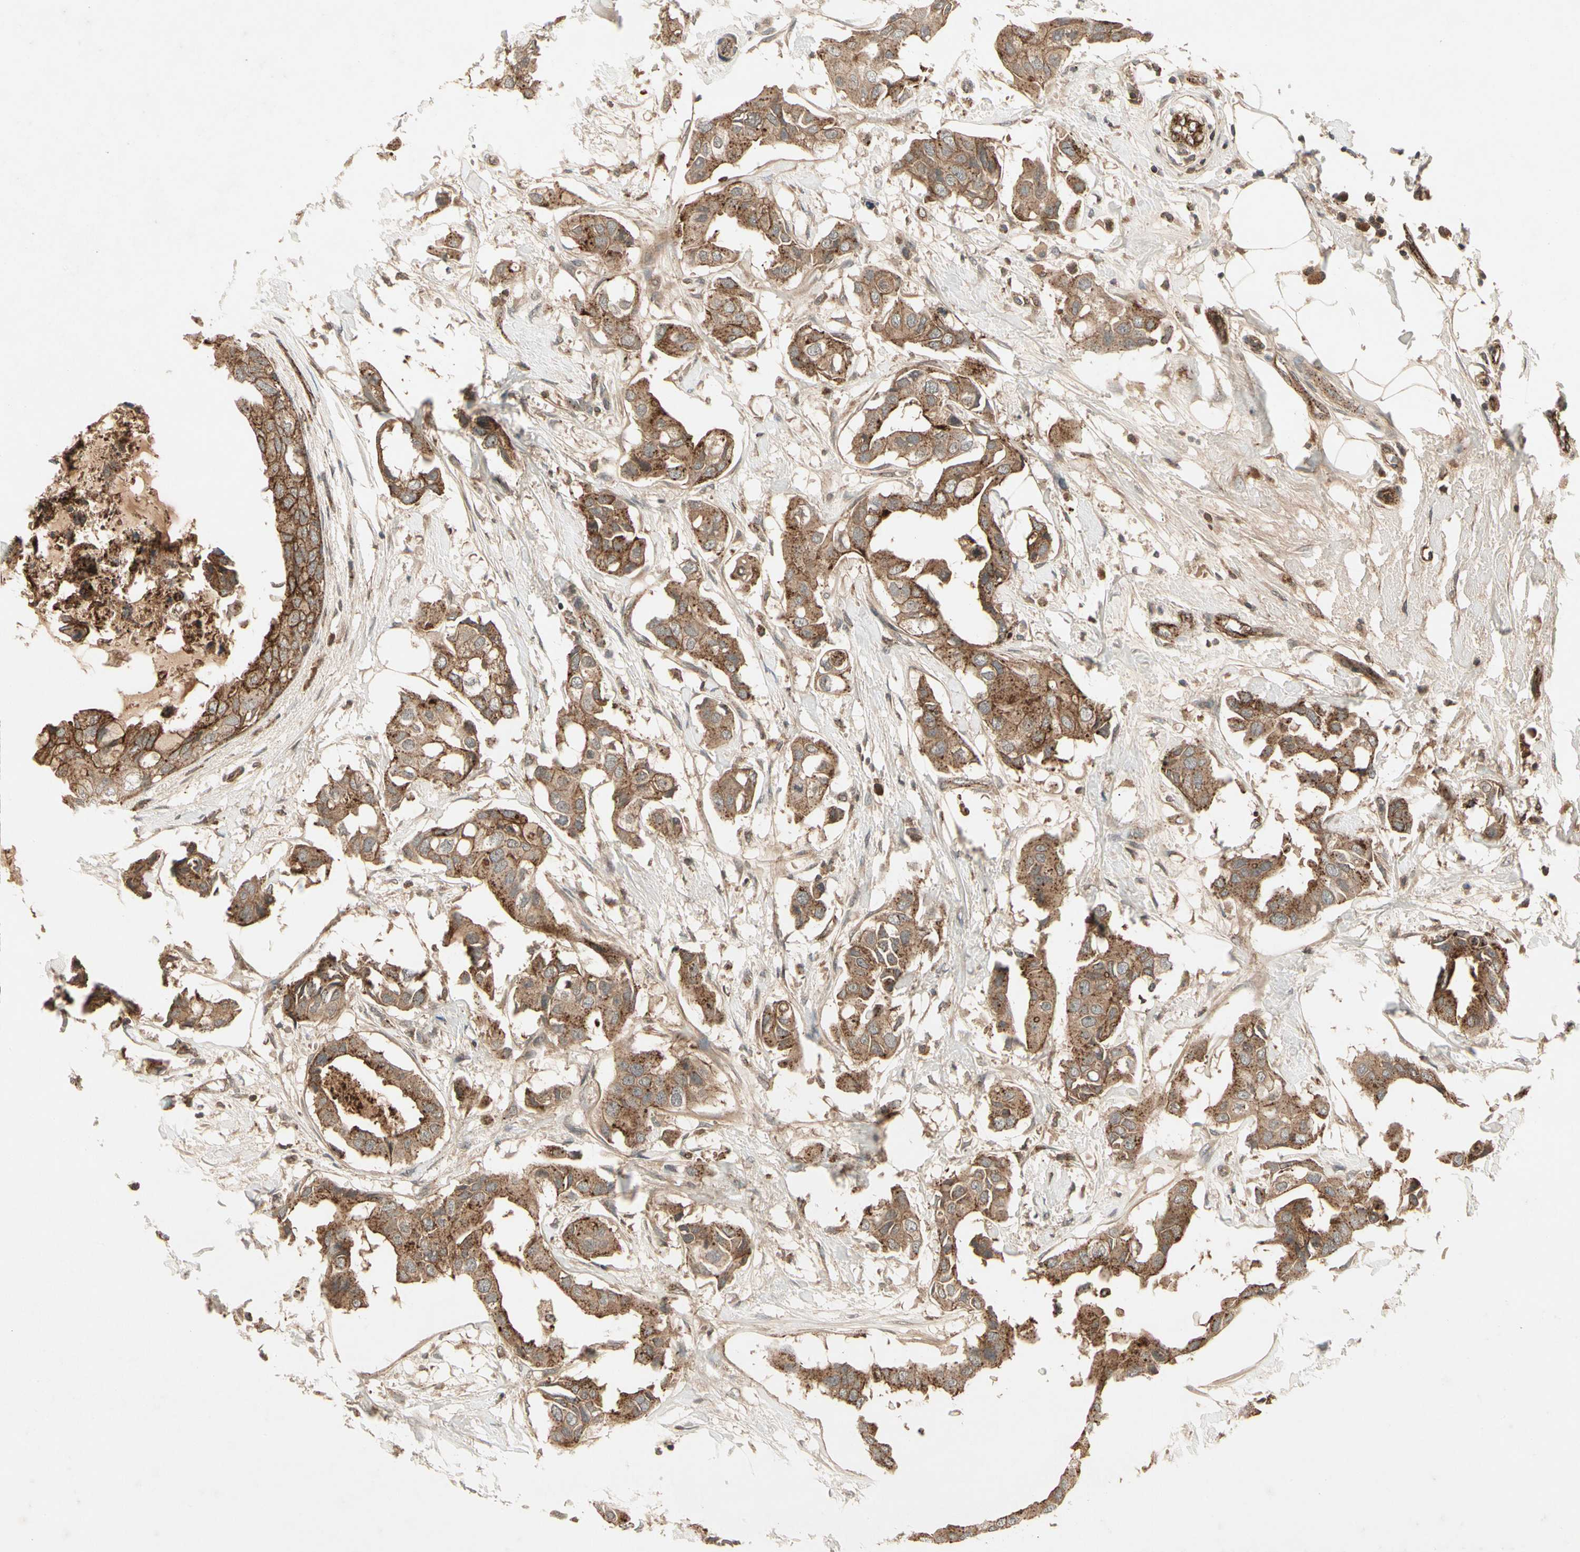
{"staining": {"intensity": "strong", "quantity": ">75%", "location": "cytoplasmic/membranous"}, "tissue": "breast cancer", "cell_type": "Tumor cells", "image_type": "cancer", "snomed": [{"axis": "morphology", "description": "Duct carcinoma"}, {"axis": "topography", "description": "Breast"}], "caption": "High-magnification brightfield microscopy of intraductal carcinoma (breast) stained with DAB (3,3'-diaminobenzidine) (brown) and counterstained with hematoxylin (blue). tumor cells exhibit strong cytoplasmic/membranous positivity is identified in about>75% of cells.", "gene": "FLOT1", "patient": {"sex": "female", "age": 40}}